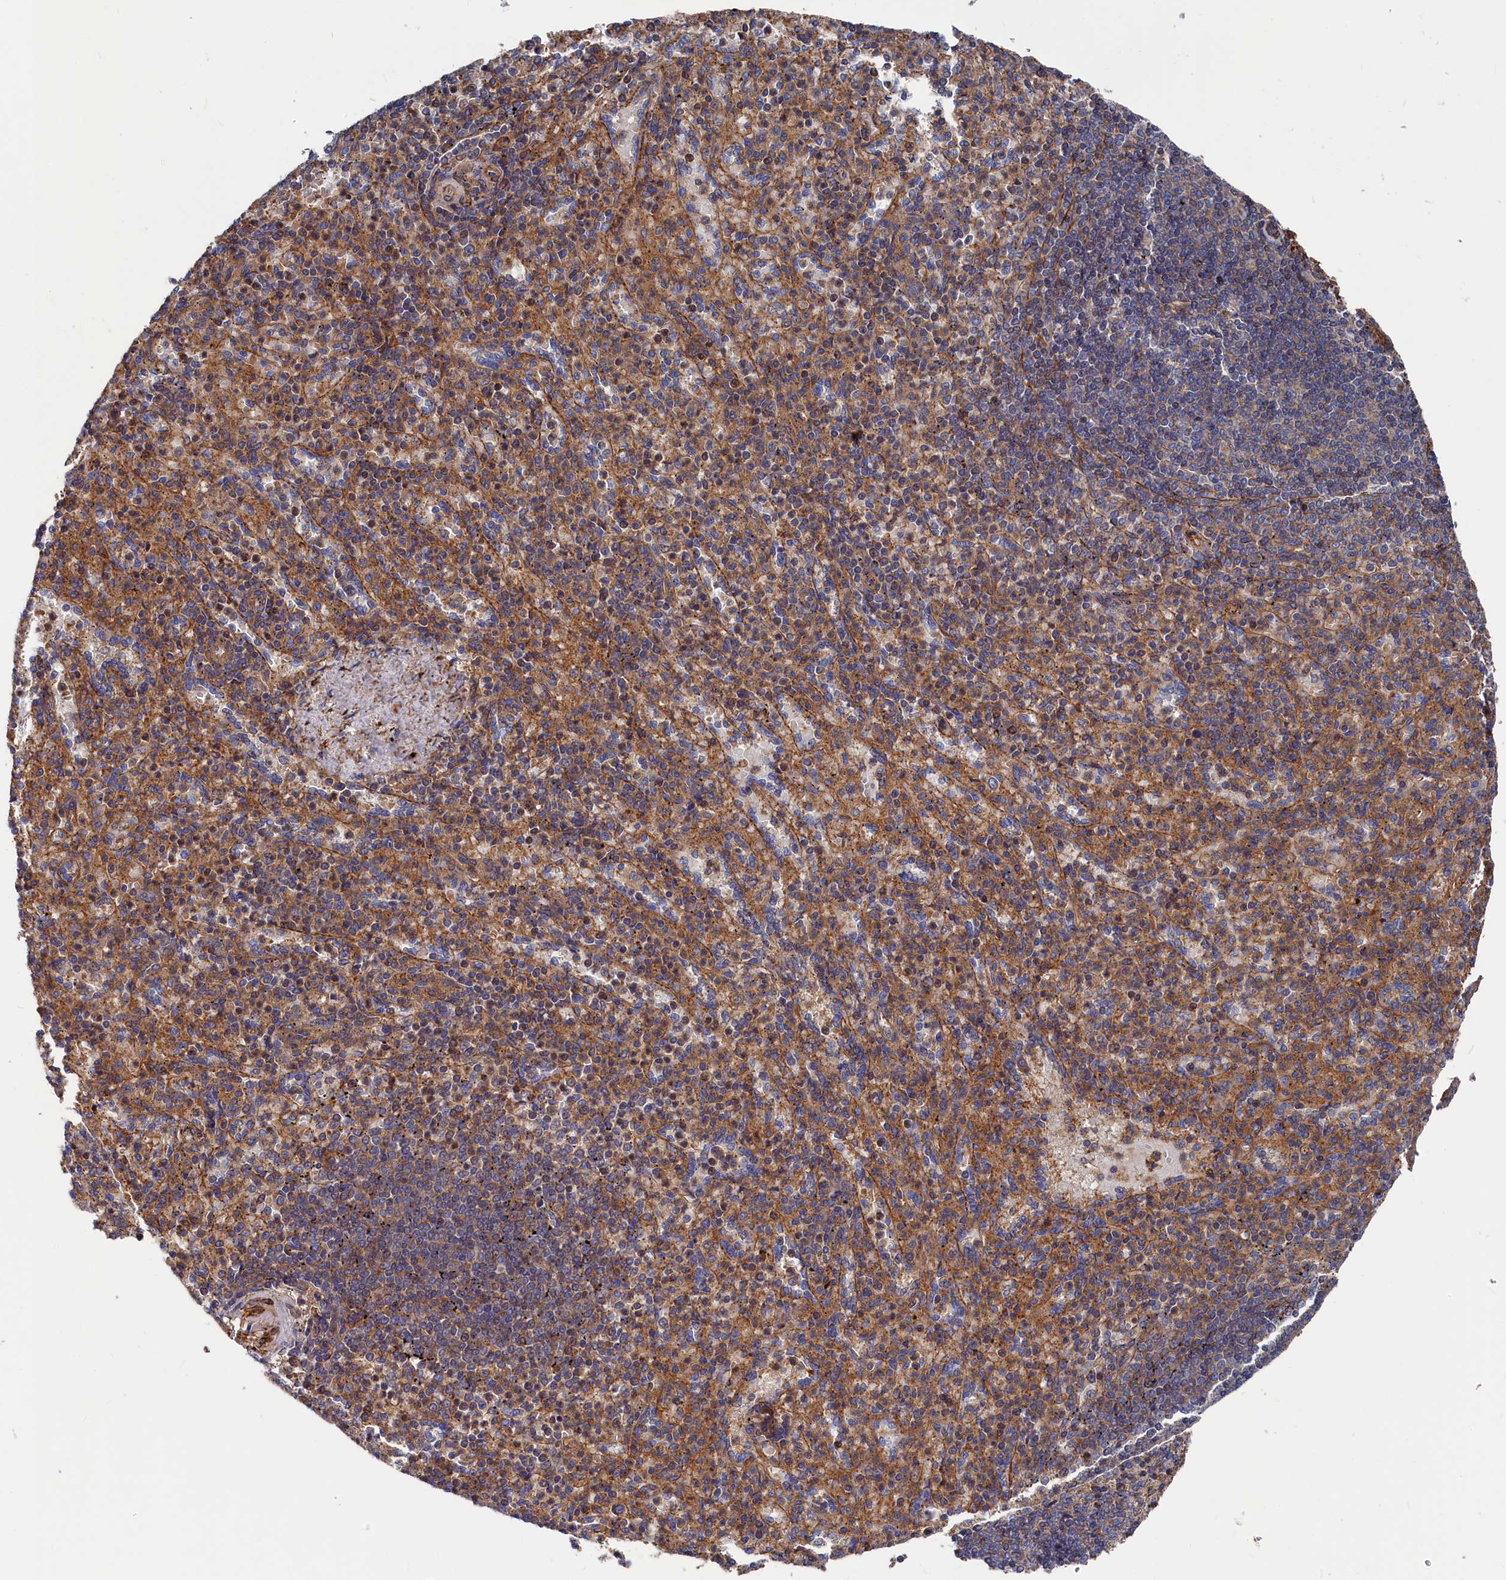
{"staining": {"intensity": "moderate", "quantity": "25%-75%", "location": "cytoplasmic/membranous"}, "tissue": "spleen", "cell_type": "Cells in red pulp", "image_type": "normal", "snomed": [{"axis": "morphology", "description": "Normal tissue, NOS"}, {"axis": "topography", "description": "Spleen"}], "caption": "Unremarkable spleen was stained to show a protein in brown. There is medium levels of moderate cytoplasmic/membranous expression in about 25%-75% of cells in red pulp.", "gene": "LDHD", "patient": {"sex": "female", "age": 74}}